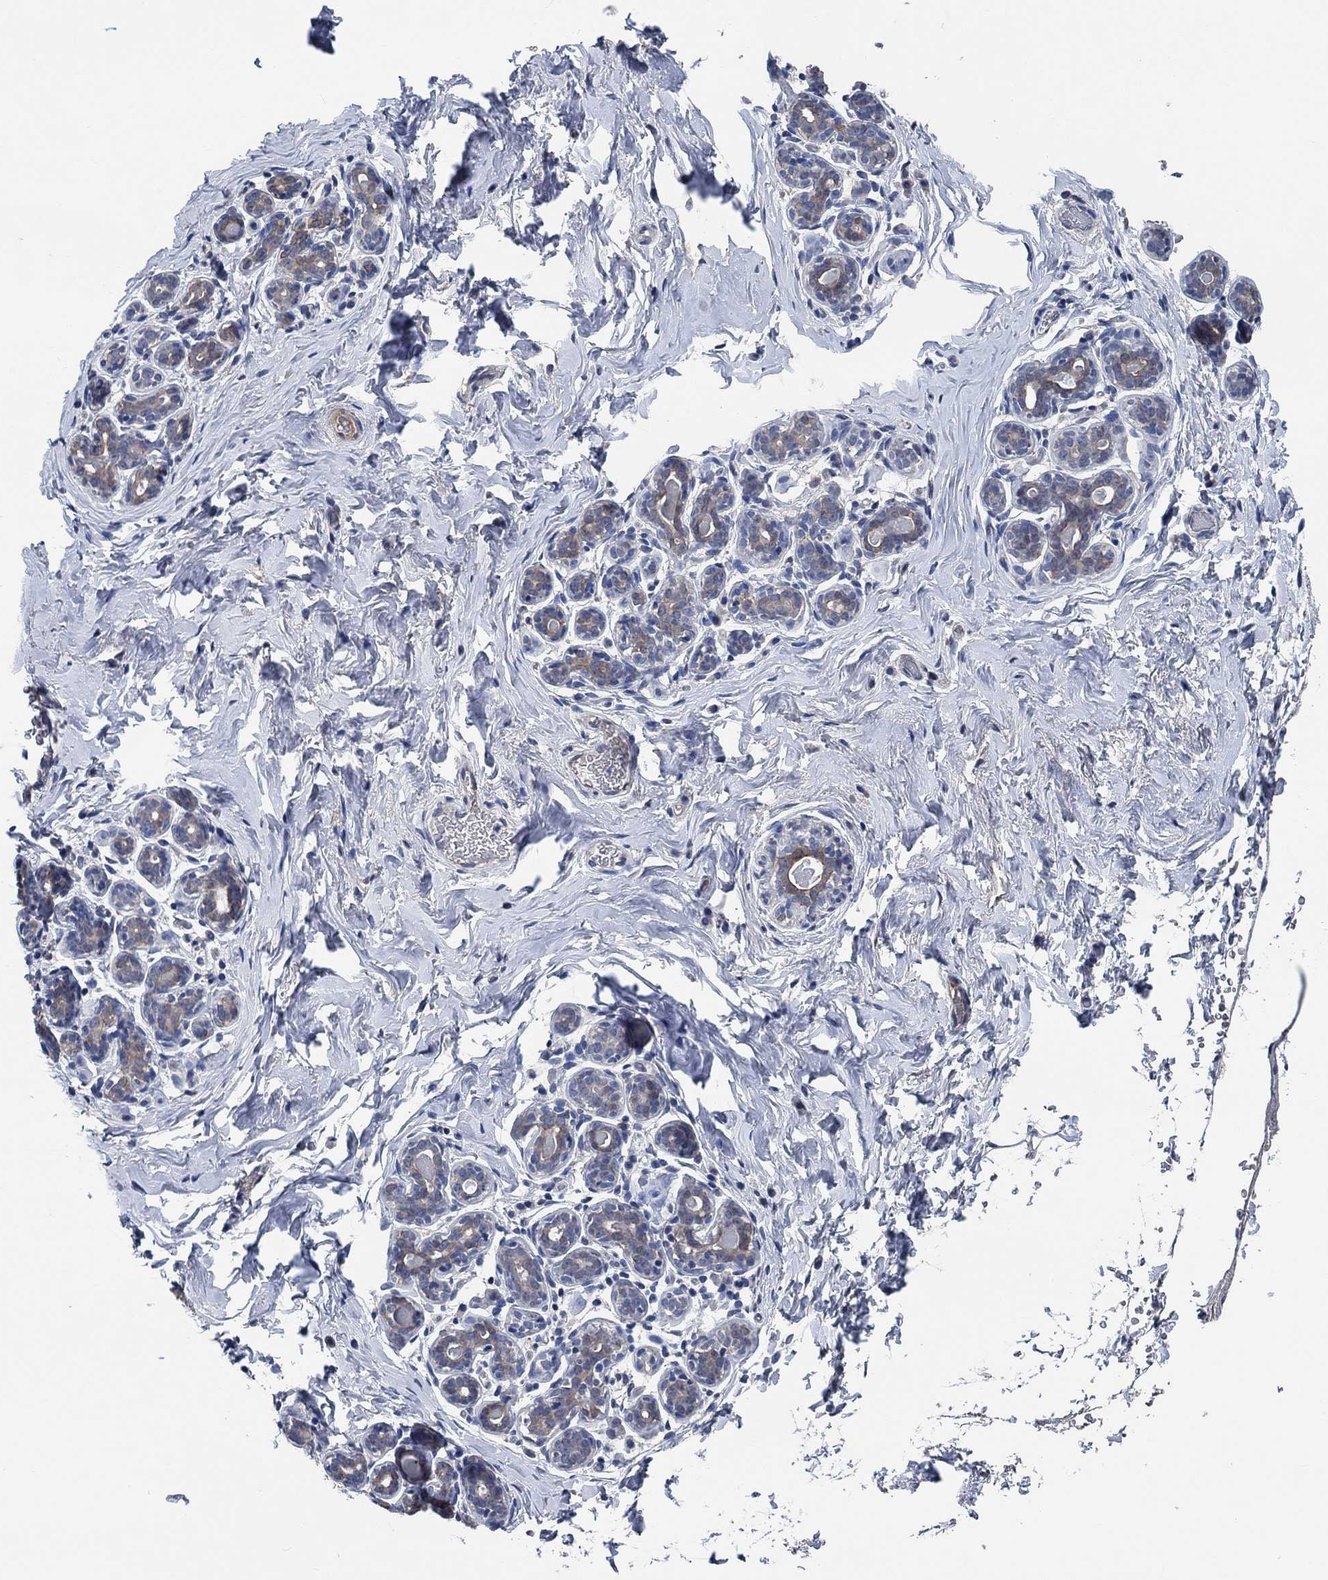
{"staining": {"intensity": "negative", "quantity": "none", "location": "none"}, "tissue": "breast", "cell_type": "Adipocytes", "image_type": "normal", "snomed": [{"axis": "morphology", "description": "Normal tissue, NOS"}, {"axis": "topography", "description": "Skin"}, {"axis": "topography", "description": "Breast"}], "caption": "The image shows no staining of adipocytes in unremarkable breast.", "gene": "OBSCN", "patient": {"sex": "female", "age": 43}}